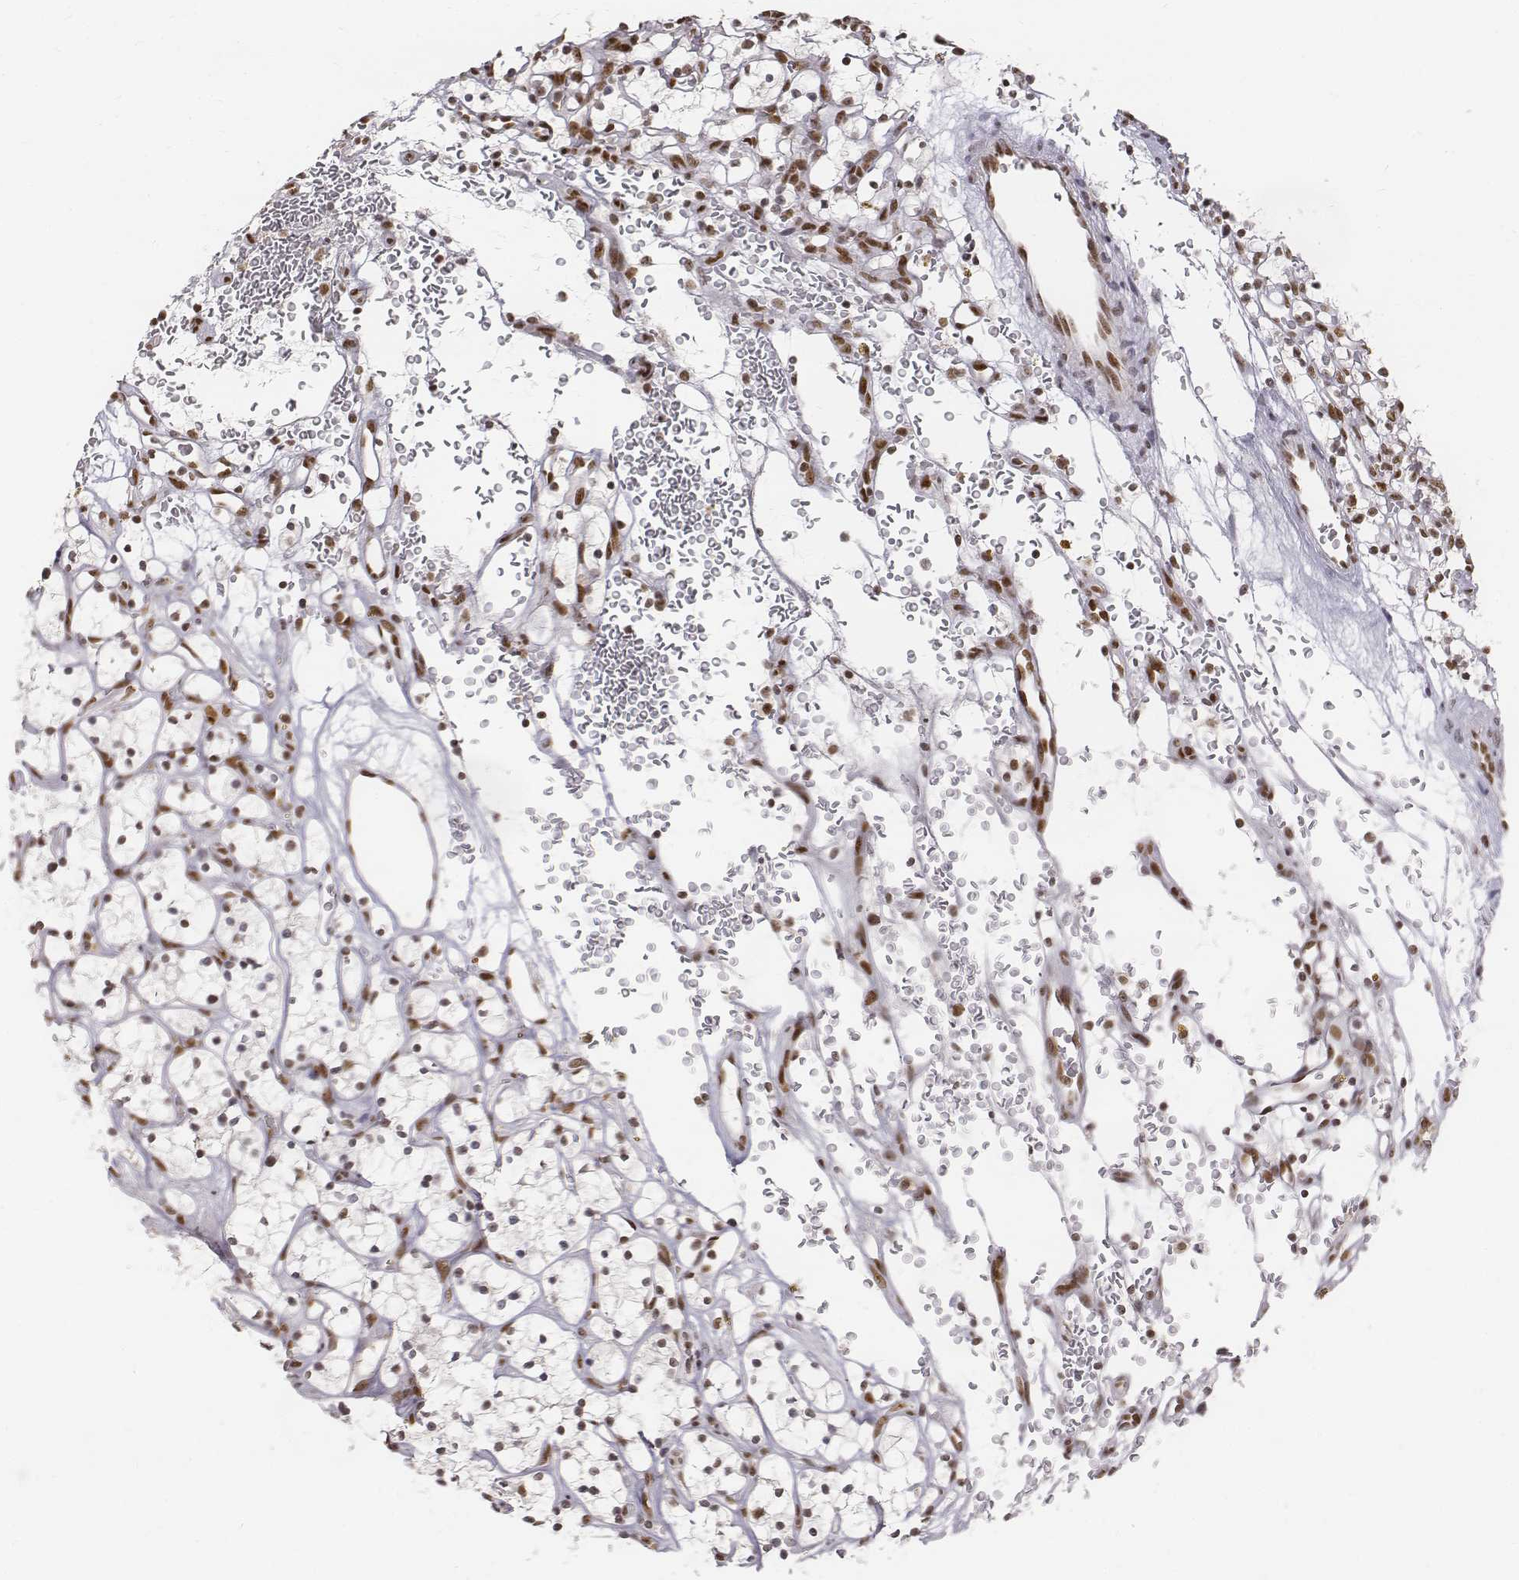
{"staining": {"intensity": "negative", "quantity": "none", "location": "none"}, "tissue": "renal cancer", "cell_type": "Tumor cells", "image_type": "cancer", "snomed": [{"axis": "morphology", "description": "Adenocarcinoma, NOS"}, {"axis": "topography", "description": "Kidney"}], "caption": "Immunohistochemistry image of adenocarcinoma (renal) stained for a protein (brown), which exhibits no staining in tumor cells.", "gene": "PHF6", "patient": {"sex": "female", "age": 64}}